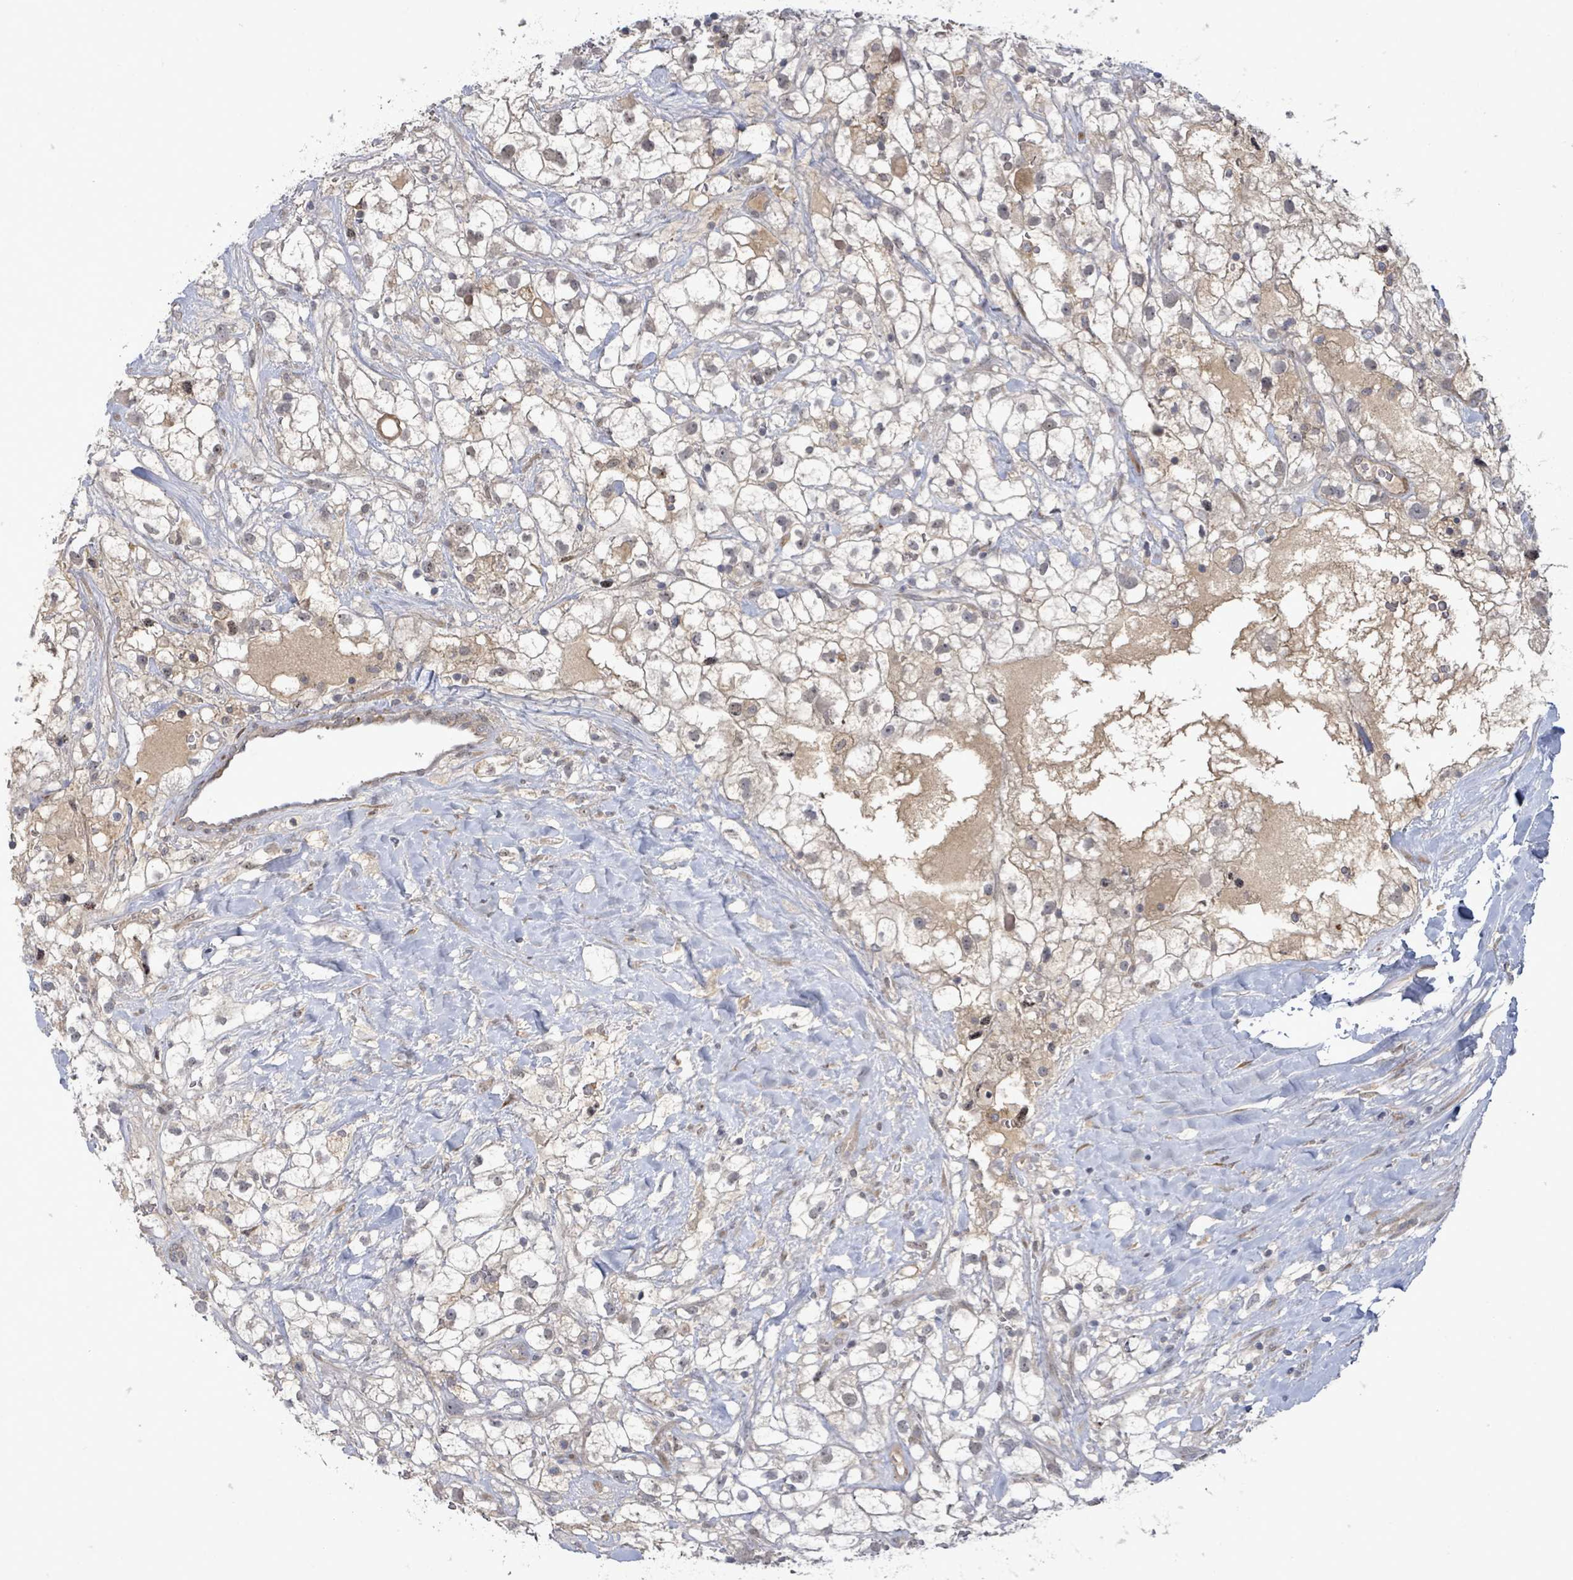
{"staining": {"intensity": "weak", "quantity": "<25%", "location": "cytoplasmic/membranous"}, "tissue": "renal cancer", "cell_type": "Tumor cells", "image_type": "cancer", "snomed": [{"axis": "morphology", "description": "Adenocarcinoma, NOS"}, {"axis": "topography", "description": "Kidney"}], "caption": "There is no significant staining in tumor cells of renal cancer. Brightfield microscopy of immunohistochemistry (IHC) stained with DAB (brown) and hematoxylin (blue), captured at high magnification.", "gene": "SLIT3", "patient": {"sex": "male", "age": 59}}